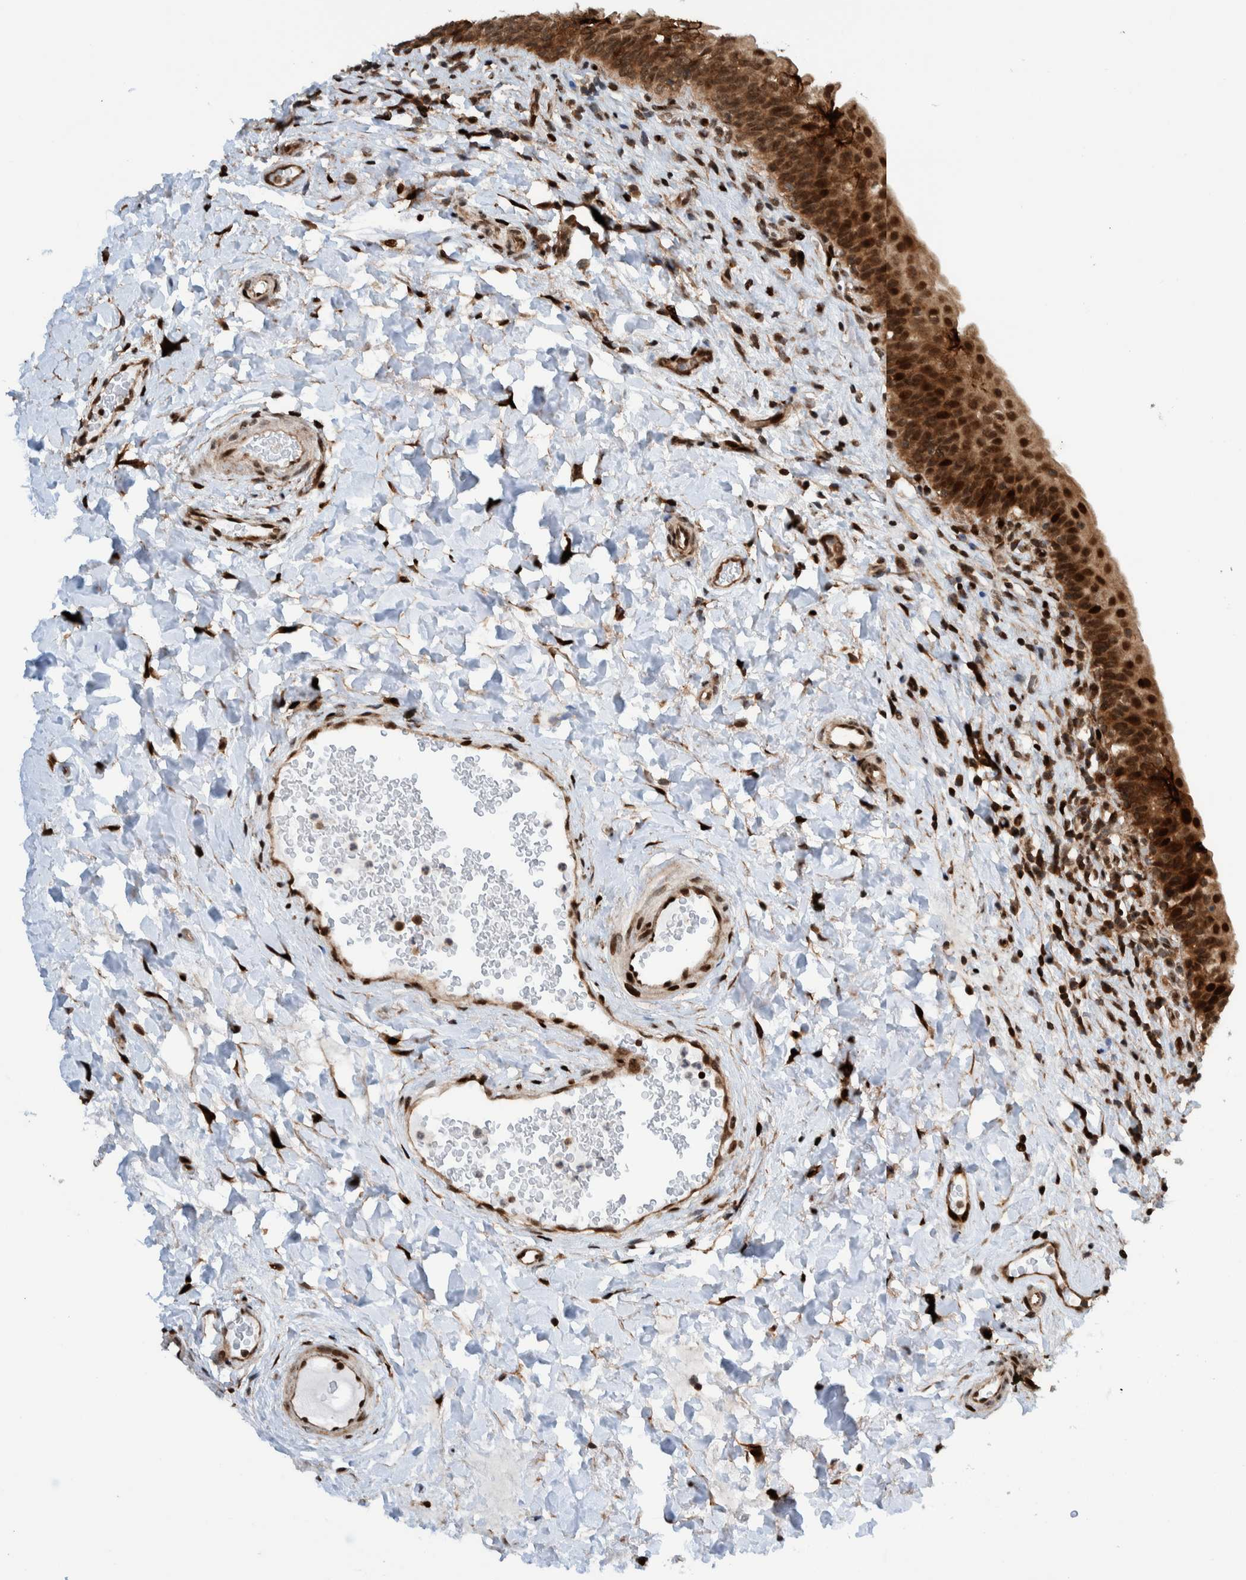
{"staining": {"intensity": "strong", "quantity": ">75%", "location": "cytoplasmic/membranous,nuclear"}, "tissue": "urinary bladder", "cell_type": "Urothelial cells", "image_type": "normal", "snomed": [{"axis": "morphology", "description": "Normal tissue, NOS"}, {"axis": "topography", "description": "Urinary bladder"}], "caption": "Human urinary bladder stained with a protein marker displays strong staining in urothelial cells.", "gene": "ZNF366", "patient": {"sex": "male", "age": 83}}